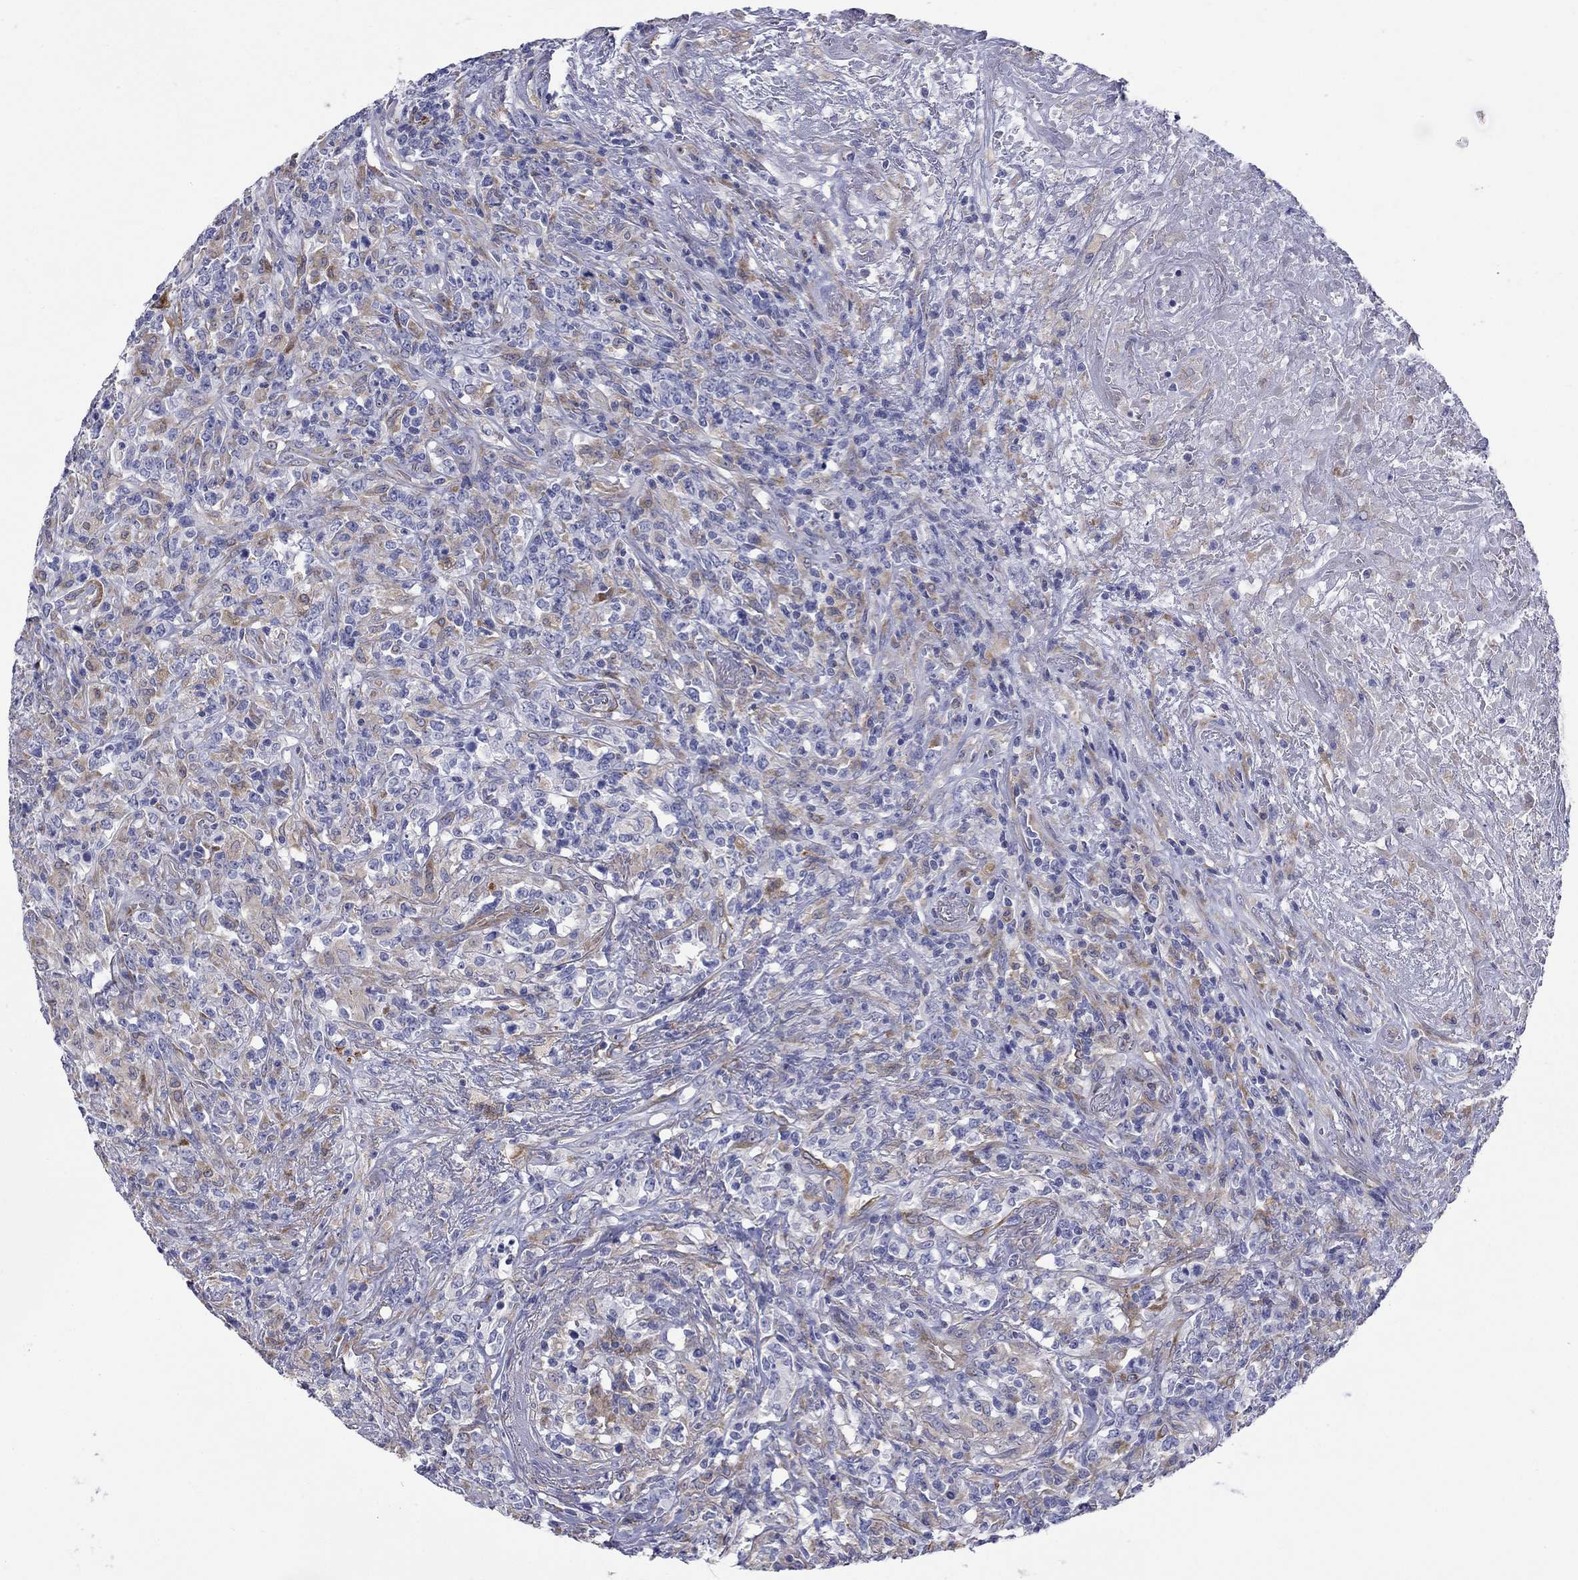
{"staining": {"intensity": "negative", "quantity": "none", "location": "none"}, "tissue": "lymphoma", "cell_type": "Tumor cells", "image_type": "cancer", "snomed": [{"axis": "morphology", "description": "Malignant lymphoma, non-Hodgkin's type, High grade"}, {"axis": "topography", "description": "Lung"}], "caption": "DAB (3,3'-diaminobenzidine) immunohistochemical staining of human lymphoma demonstrates no significant positivity in tumor cells.", "gene": "QRFPR", "patient": {"sex": "male", "age": 79}}